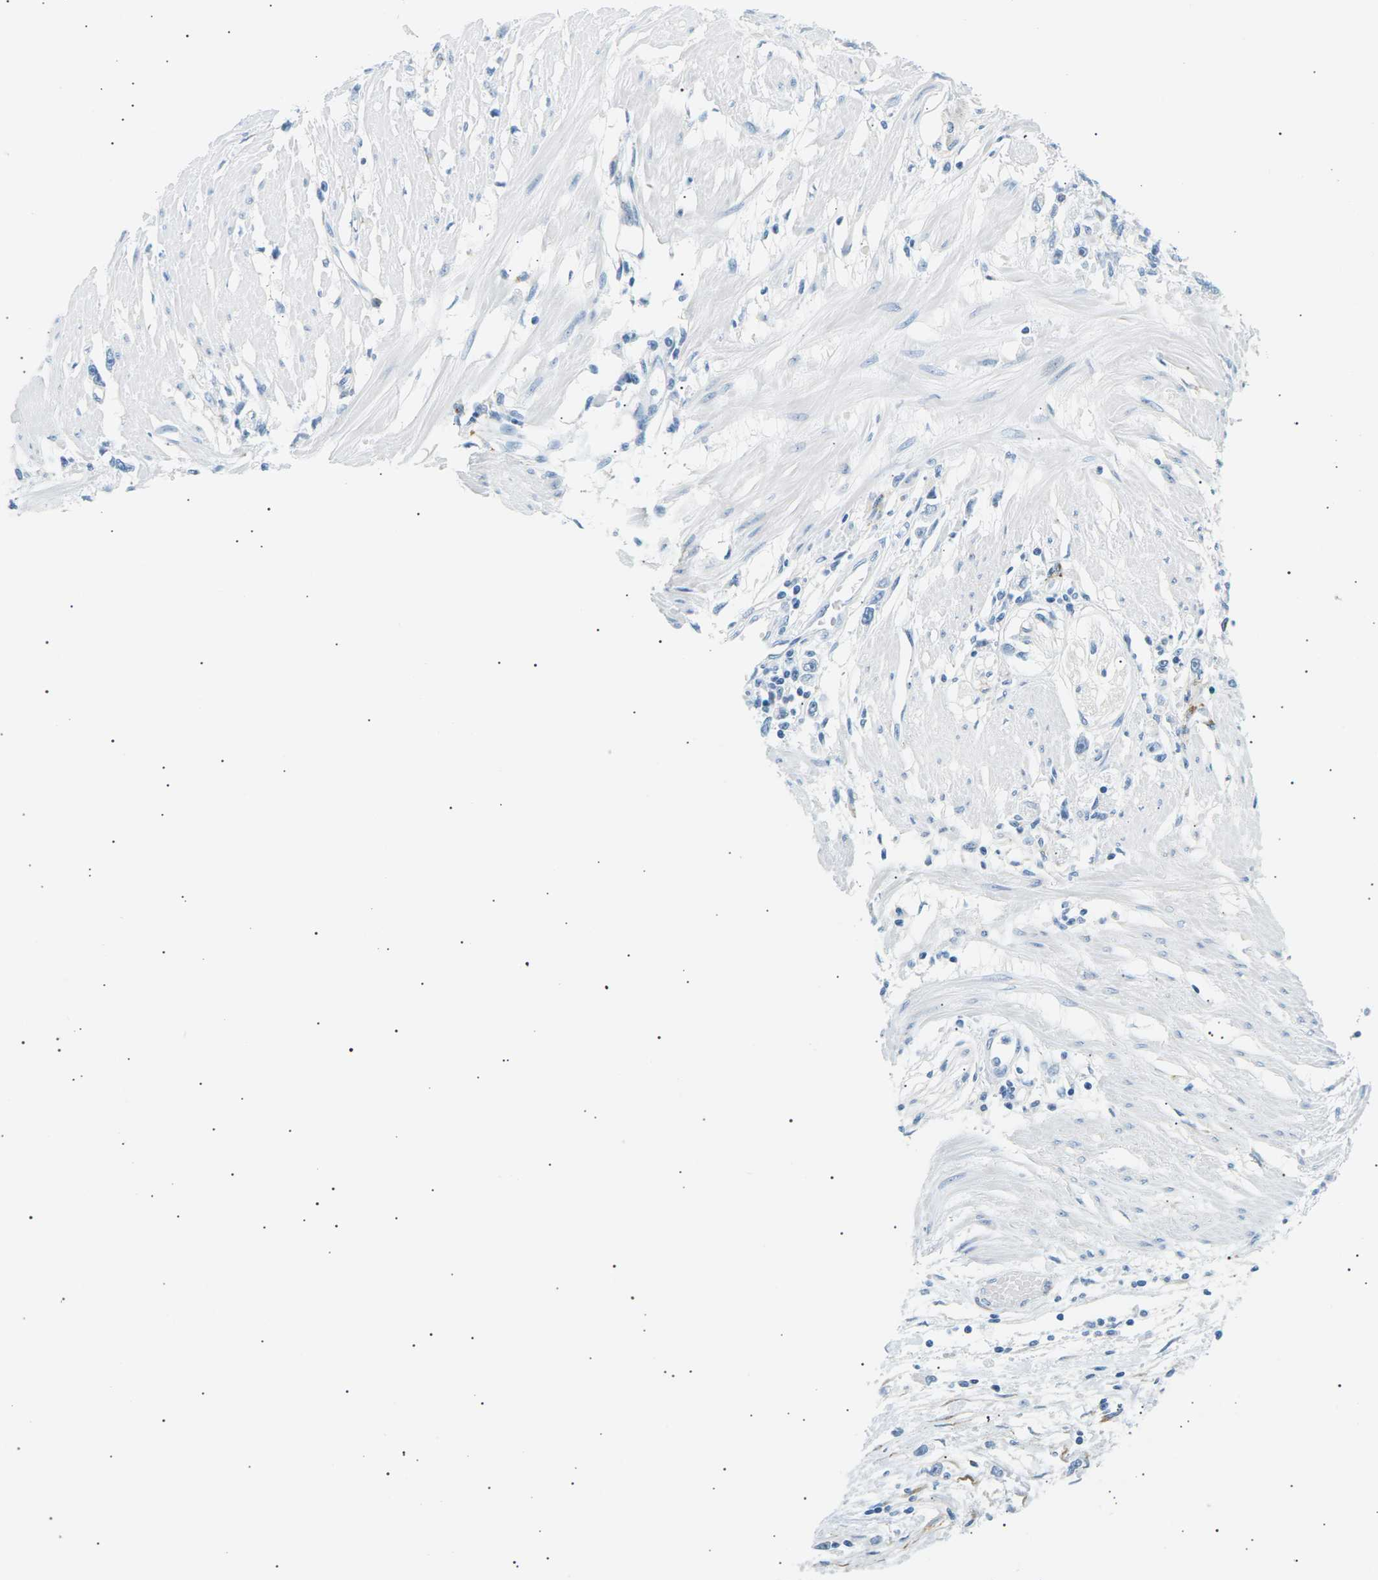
{"staining": {"intensity": "negative", "quantity": "none", "location": "none"}, "tissue": "stomach cancer", "cell_type": "Tumor cells", "image_type": "cancer", "snomed": [{"axis": "morphology", "description": "Adenocarcinoma, NOS"}, {"axis": "topography", "description": "Stomach"}], "caption": "Tumor cells are negative for protein expression in human stomach adenocarcinoma. (Brightfield microscopy of DAB (3,3'-diaminobenzidine) IHC at high magnification).", "gene": "SEPTIN5", "patient": {"sex": "female", "age": 59}}